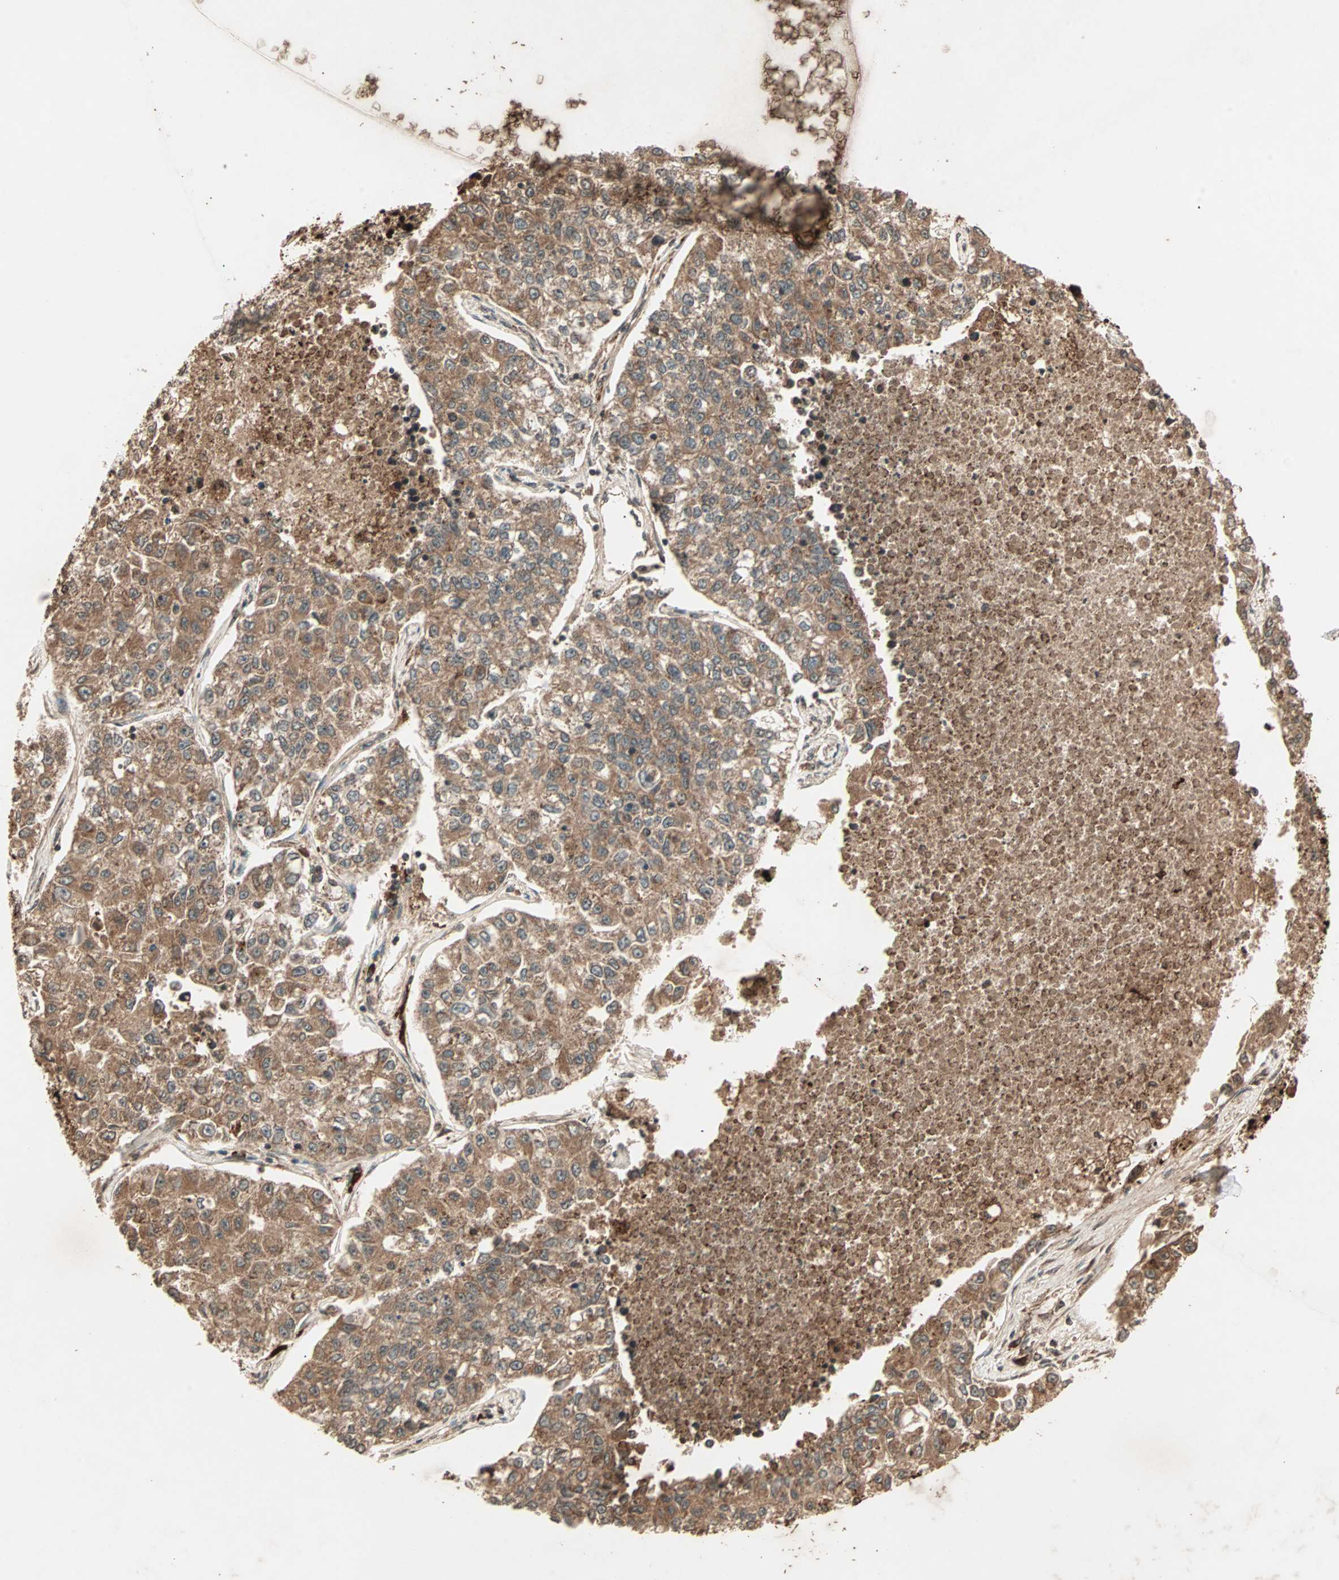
{"staining": {"intensity": "moderate", "quantity": ">75%", "location": "cytoplasmic/membranous"}, "tissue": "lung cancer", "cell_type": "Tumor cells", "image_type": "cancer", "snomed": [{"axis": "morphology", "description": "Adenocarcinoma, NOS"}, {"axis": "topography", "description": "Lung"}], "caption": "High-power microscopy captured an IHC histopathology image of lung cancer (adenocarcinoma), revealing moderate cytoplasmic/membranous positivity in approximately >75% of tumor cells.", "gene": "RFFL", "patient": {"sex": "male", "age": 49}}